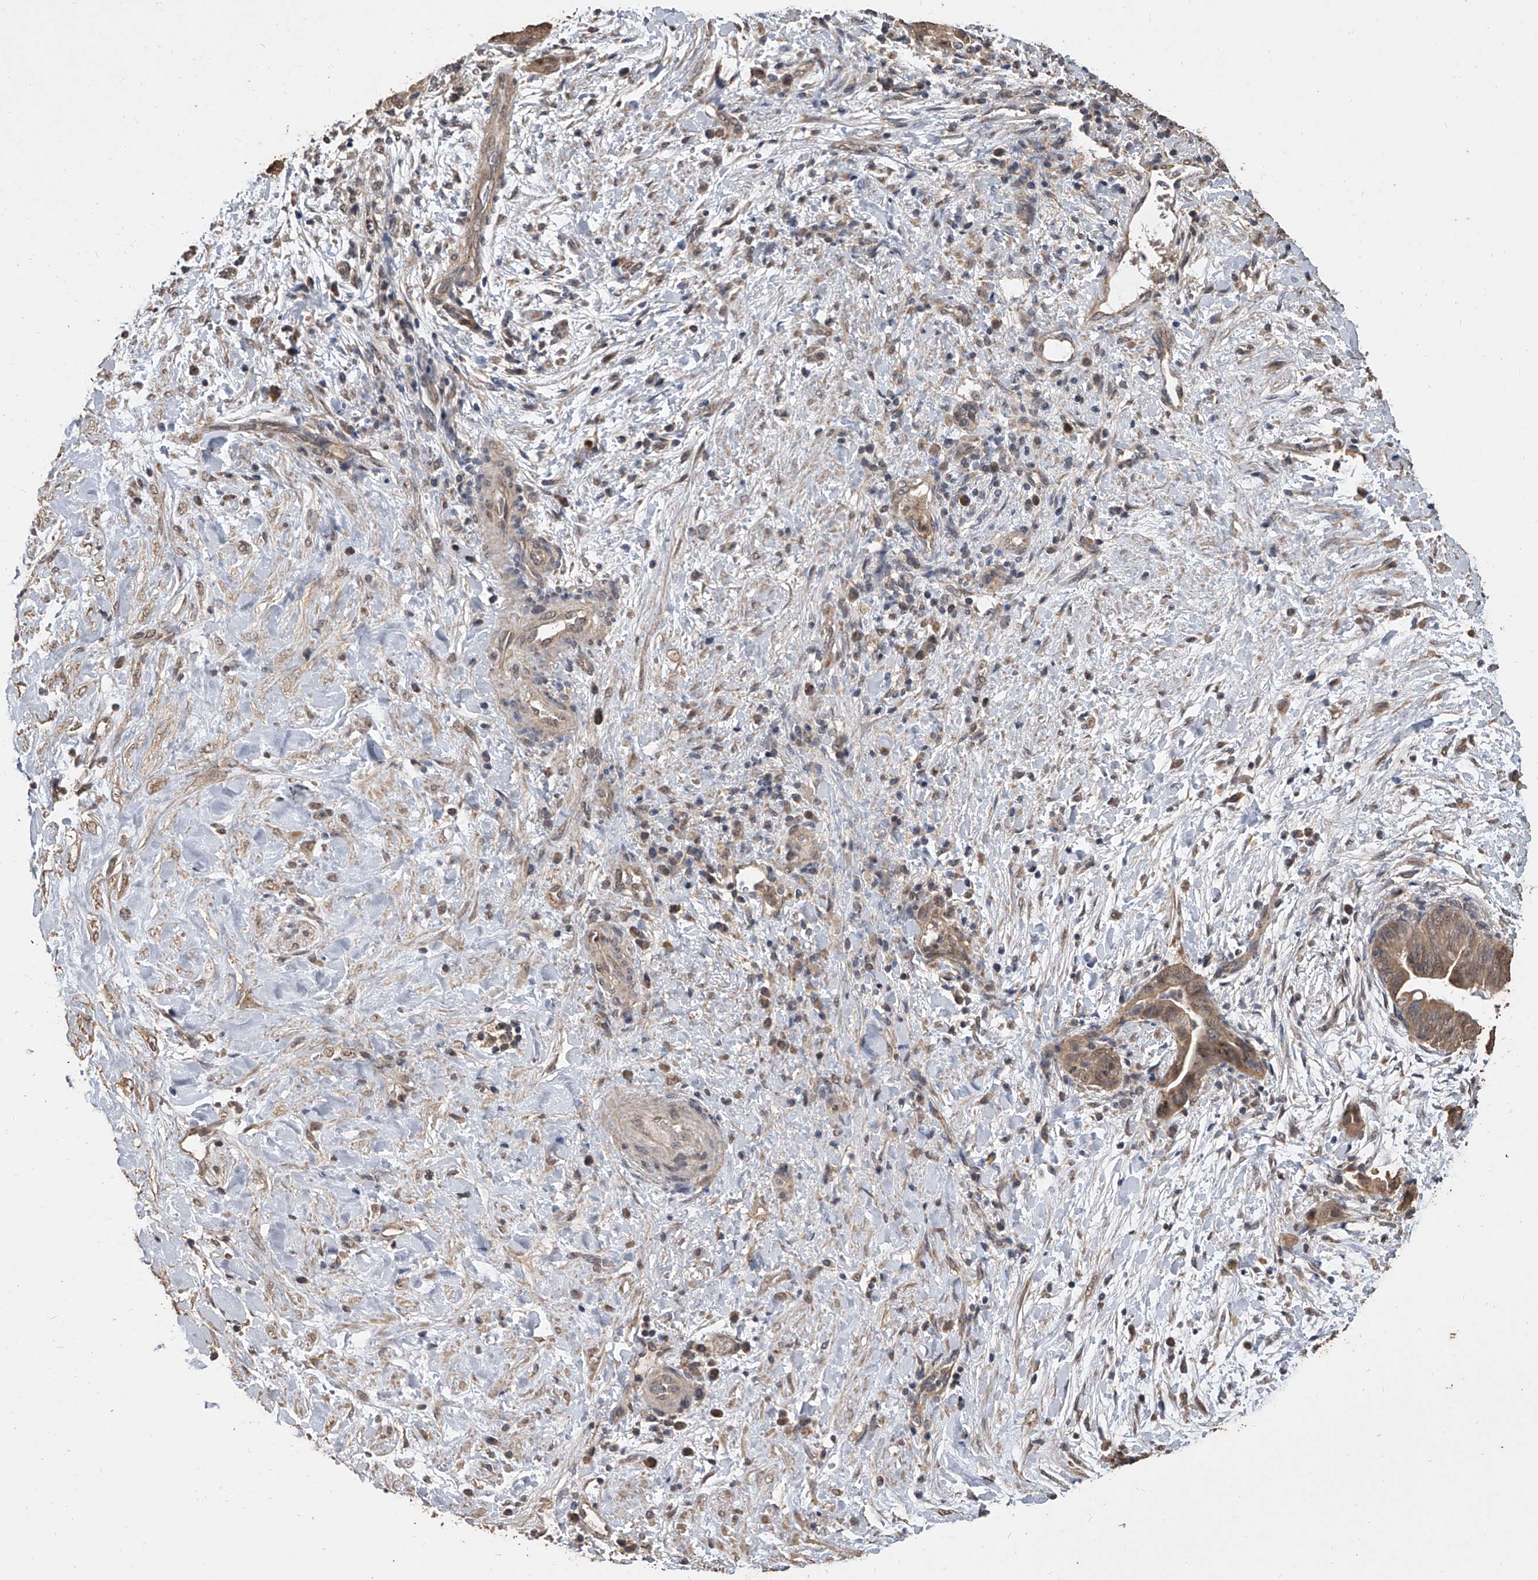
{"staining": {"intensity": "moderate", "quantity": ">75%", "location": "cytoplasmic/membranous,nuclear"}, "tissue": "pancreatic cancer", "cell_type": "Tumor cells", "image_type": "cancer", "snomed": [{"axis": "morphology", "description": "Adenocarcinoma, NOS"}, {"axis": "topography", "description": "Pancreas"}], "caption": "An immunohistochemistry (IHC) photomicrograph of neoplastic tissue is shown. Protein staining in brown shows moderate cytoplasmic/membranous and nuclear positivity in pancreatic adenocarcinoma within tumor cells. The staining was performed using DAB (3,3'-diaminobenzidine), with brown indicating positive protein expression. Nuclei are stained blue with hematoxylin.", "gene": "MRPL28", "patient": {"sex": "male", "age": 75}}